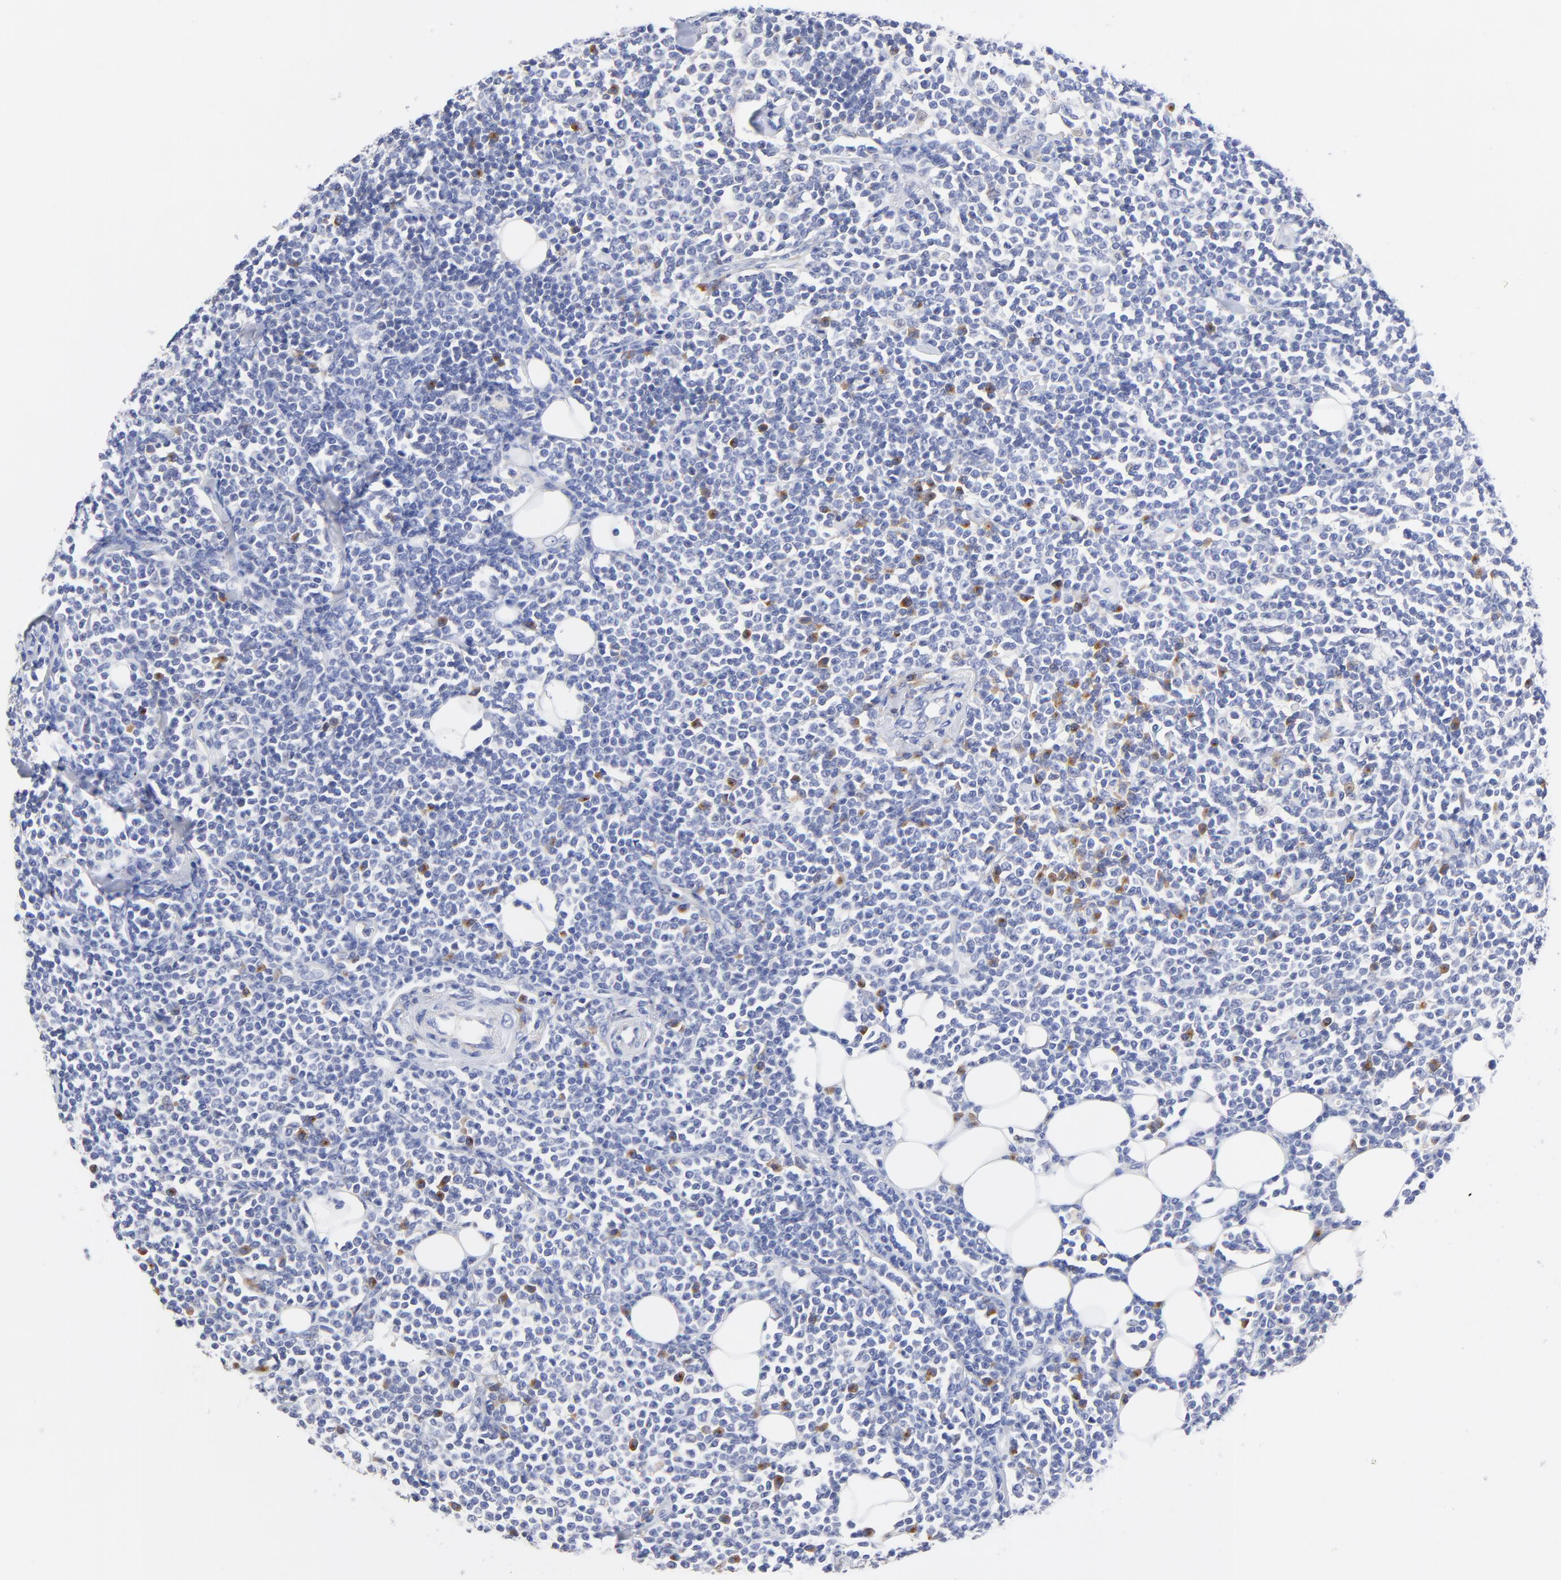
{"staining": {"intensity": "moderate", "quantity": "<25%", "location": "cytoplasmic/membranous"}, "tissue": "lymphoma", "cell_type": "Tumor cells", "image_type": "cancer", "snomed": [{"axis": "morphology", "description": "Malignant lymphoma, non-Hodgkin's type, Low grade"}, {"axis": "topography", "description": "Soft tissue"}], "caption": "DAB immunohistochemical staining of human lymphoma displays moderate cytoplasmic/membranous protein positivity in about <25% of tumor cells.", "gene": "LAX1", "patient": {"sex": "male", "age": 92}}